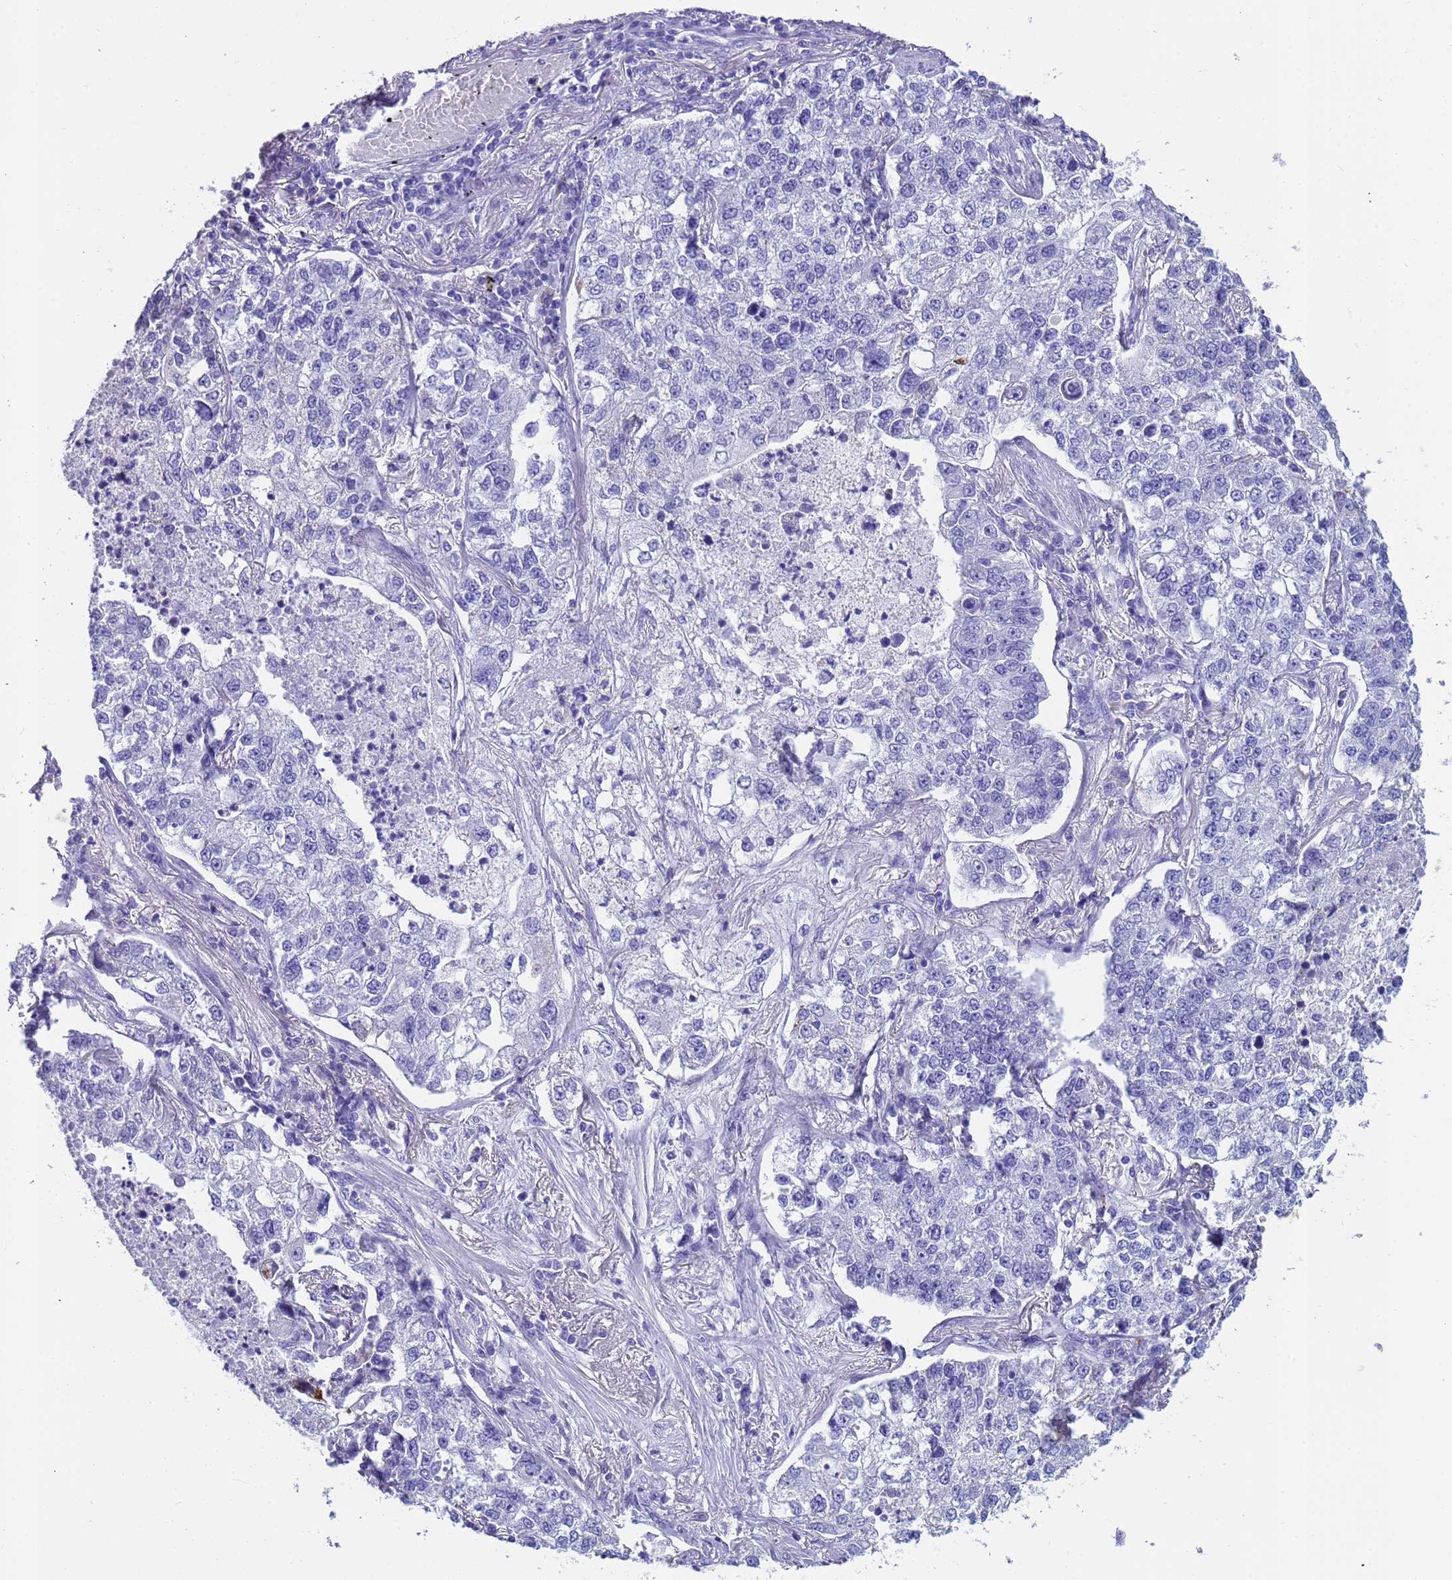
{"staining": {"intensity": "negative", "quantity": "none", "location": "none"}, "tissue": "lung cancer", "cell_type": "Tumor cells", "image_type": "cancer", "snomed": [{"axis": "morphology", "description": "Adenocarcinoma, NOS"}, {"axis": "topography", "description": "Lung"}], "caption": "A photomicrograph of human lung cancer (adenocarcinoma) is negative for staining in tumor cells.", "gene": "ZNF248", "patient": {"sex": "male", "age": 49}}